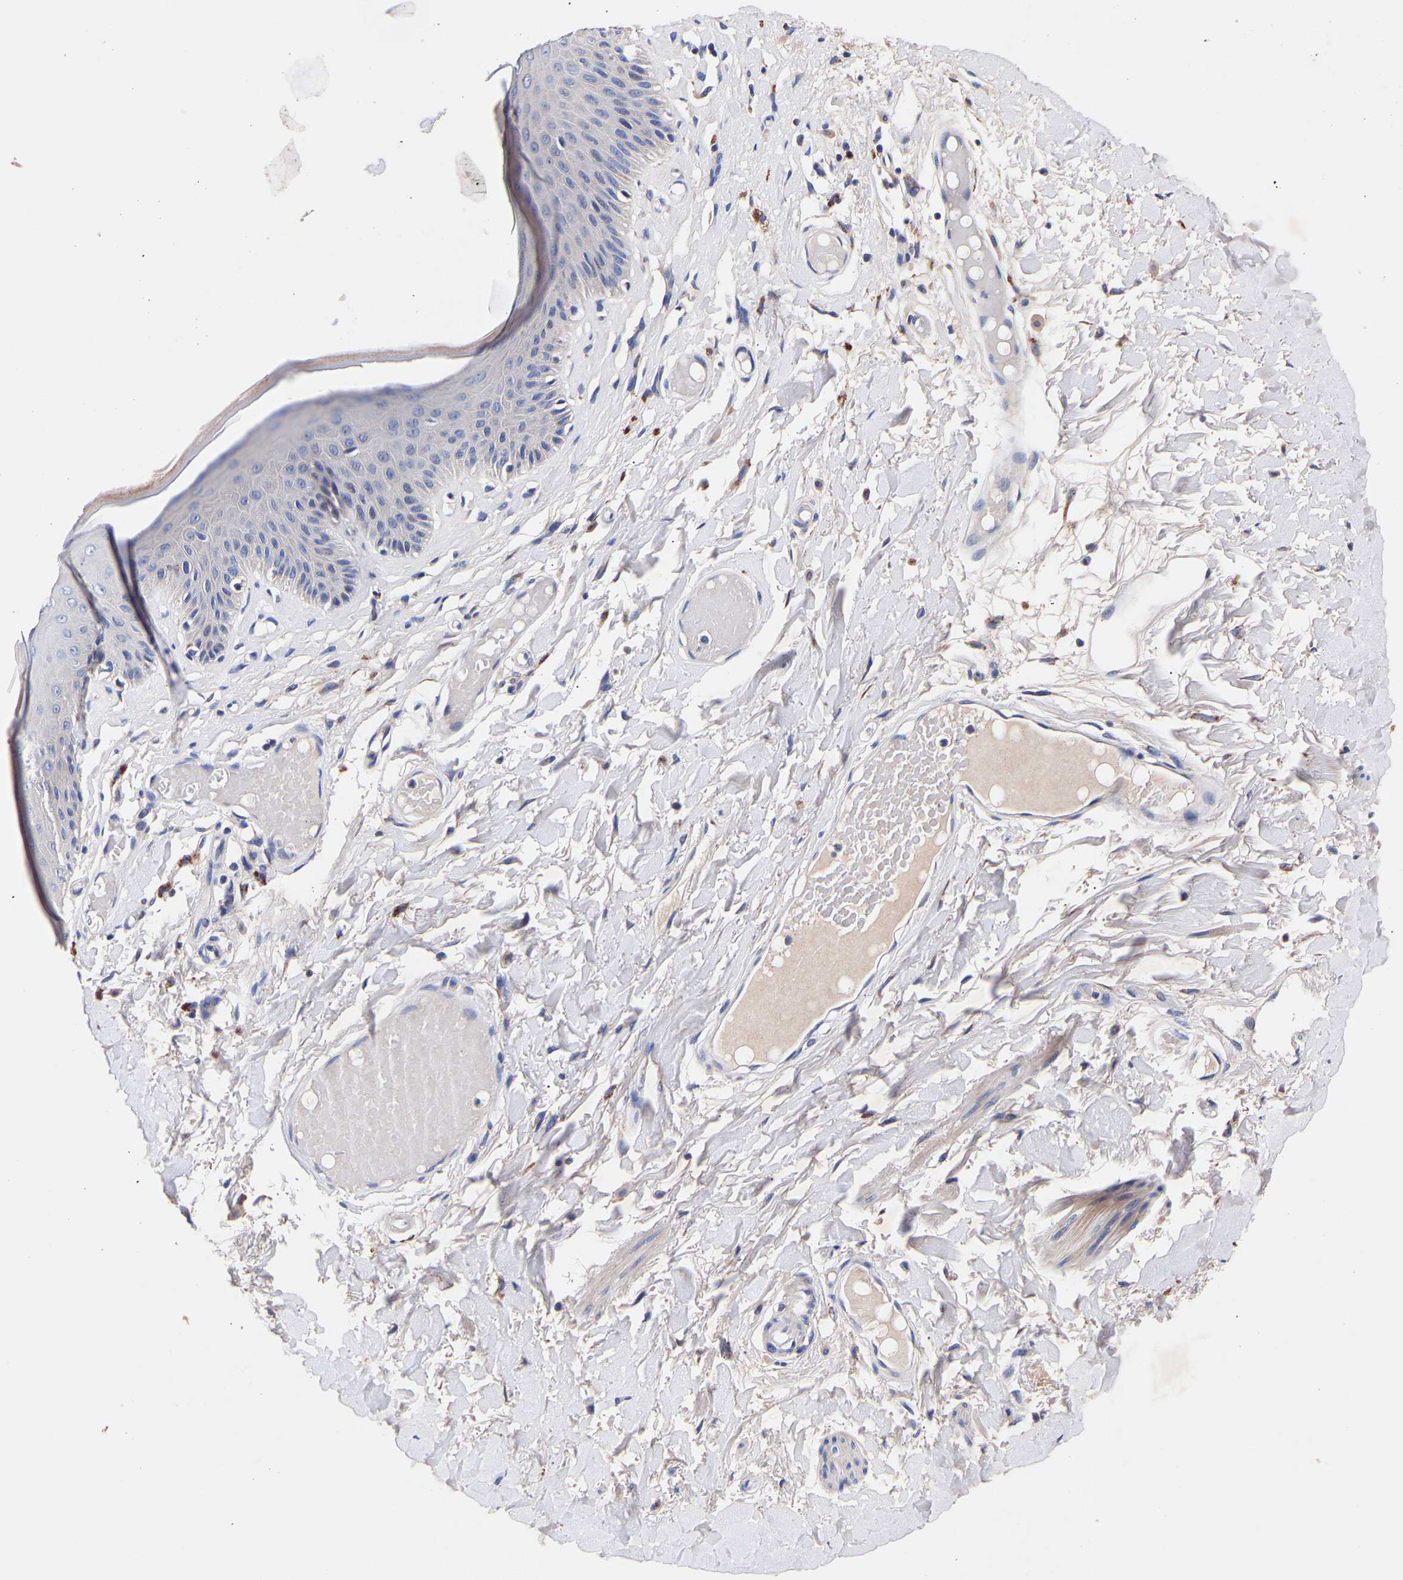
{"staining": {"intensity": "moderate", "quantity": "<25%", "location": "cytoplasmic/membranous"}, "tissue": "skin", "cell_type": "Epidermal cells", "image_type": "normal", "snomed": [{"axis": "morphology", "description": "Normal tissue, NOS"}, {"axis": "topography", "description": "Vulva"}], "caption": "Immunohistochemical staining of normal skin shows <25% levels of moderate cytoplasmic/membranous protein positivity in approximately <25% of epidermal cells. The protein is shown in brown color, while the nuclei are stained blue.", "gene": "SEM1", "patient": {"sex": "female", "age": 73}}